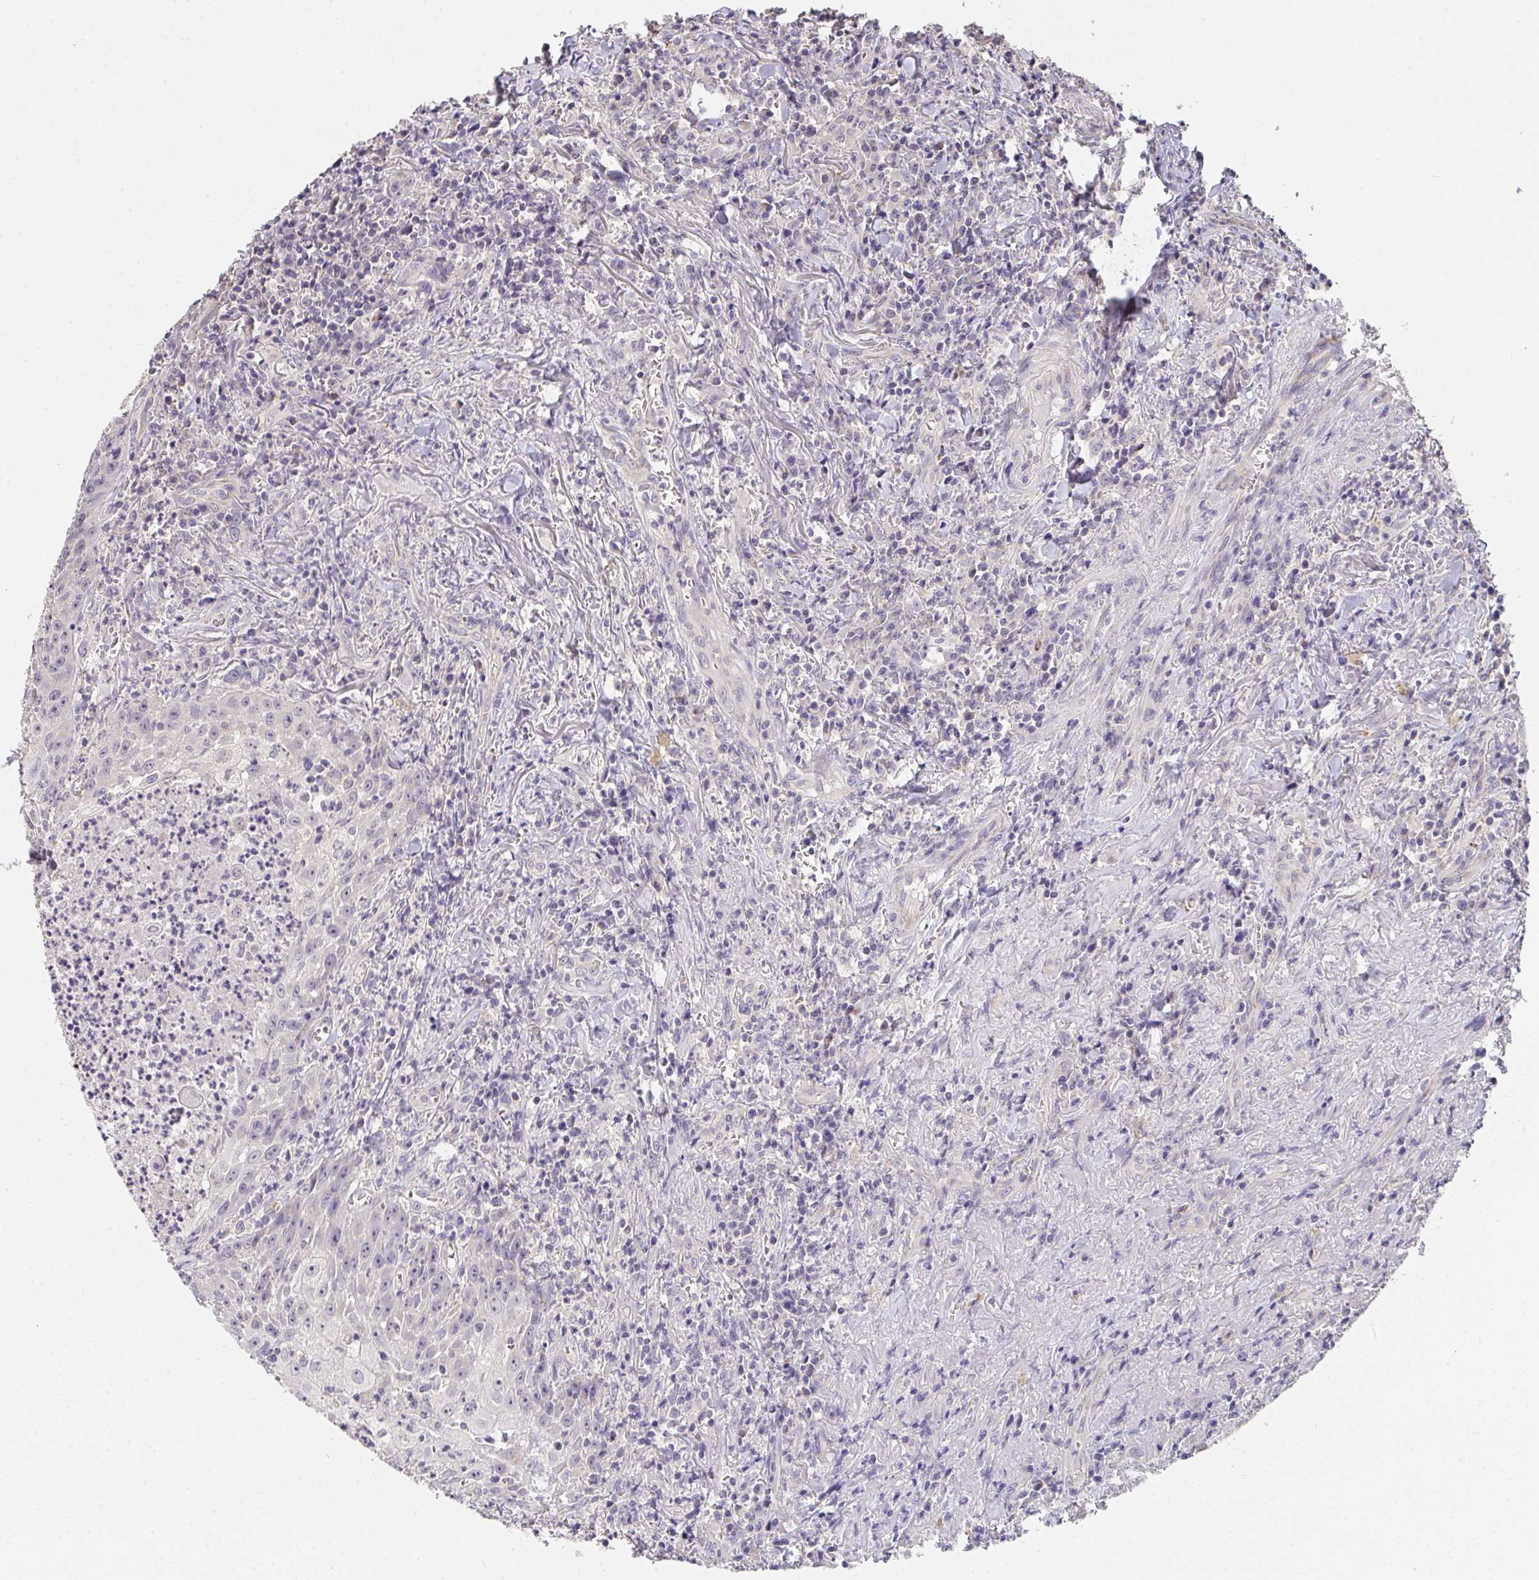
{"staining": {"intensity": "negative", "quantity": "none", "location": "none"}, "tissue": "head and neck cancer", "cell_type": "Tumor cells", "image_type": "cancer", "snomed": [{"axis": "morphology", "description": "Normal tissue, NOS"}, {"axis": "morphology", "description": "Squamous cell carcinoma, NOS"}, {"axis": "topography", "description": "Oral tissue"}, {"axis": "topography", "description": "Head-Neck"}], "caption": "High magnification brightfield microscopy of head and neck cancer stained with DAB (brown) and counterstained with hematoxylin (blue): tumor cells show no significant expression. (DAB immunohistochemistry visualized using brightfield microscopy, high magnification).", "gene": "TMEM219", "patient": {"sex": "female", "age": 70}}